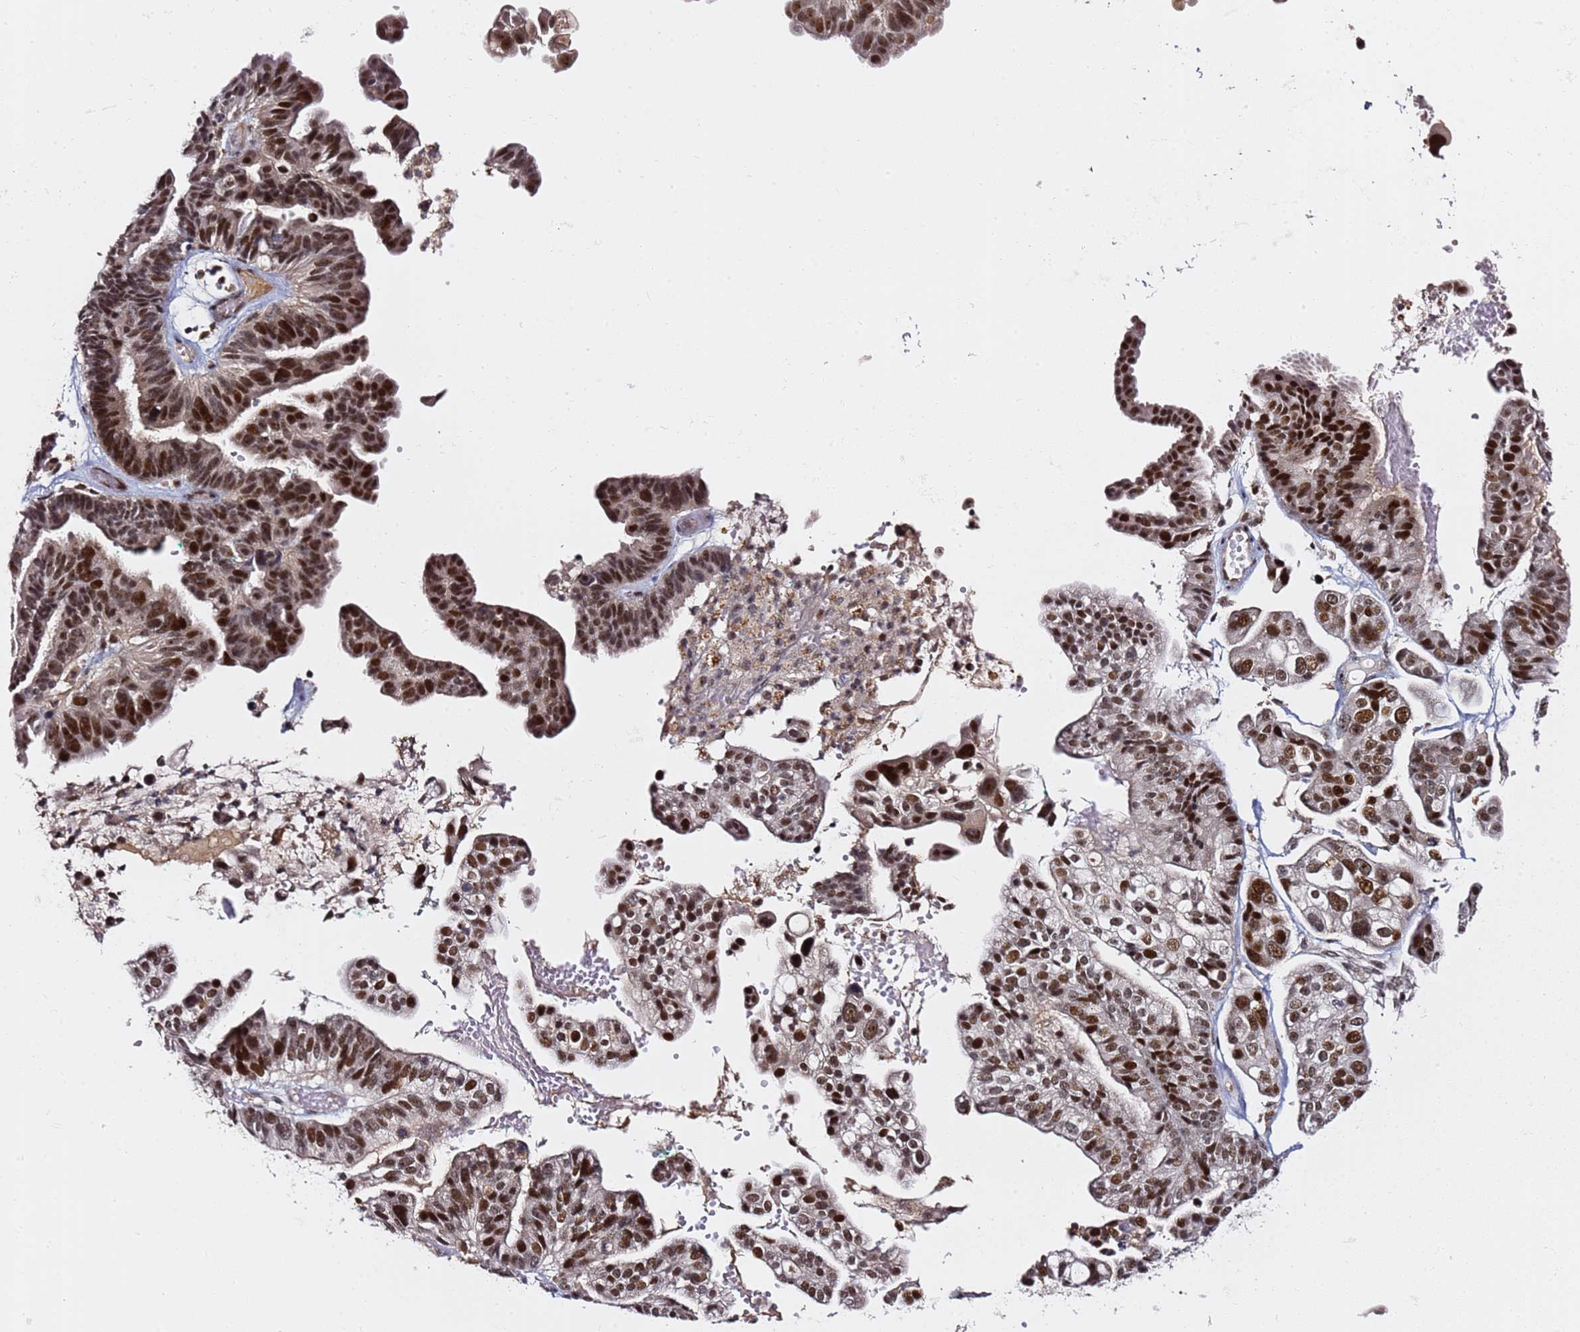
{"staining": {"intensity": "moderate", "quantity": ">75%", "location": "nuclear"}, "tissue": "ovarian cancer", "cell_type": "Tumor cells", "image_type": "cancer", "snomed": [{"axis": "morphology", "description": "Cystadenocarcinoma, serous, NOS"}, {"axis": "topography", "description": "Ovary"}], "caption": "Protein staining of serous cystadenocarcinoma (ovarian) tissue exhibits moderate nuclear staining in approximately >75% of tumor cells.", "gene": "FCF1", "patient": {"sex": "female", "age": 56}}